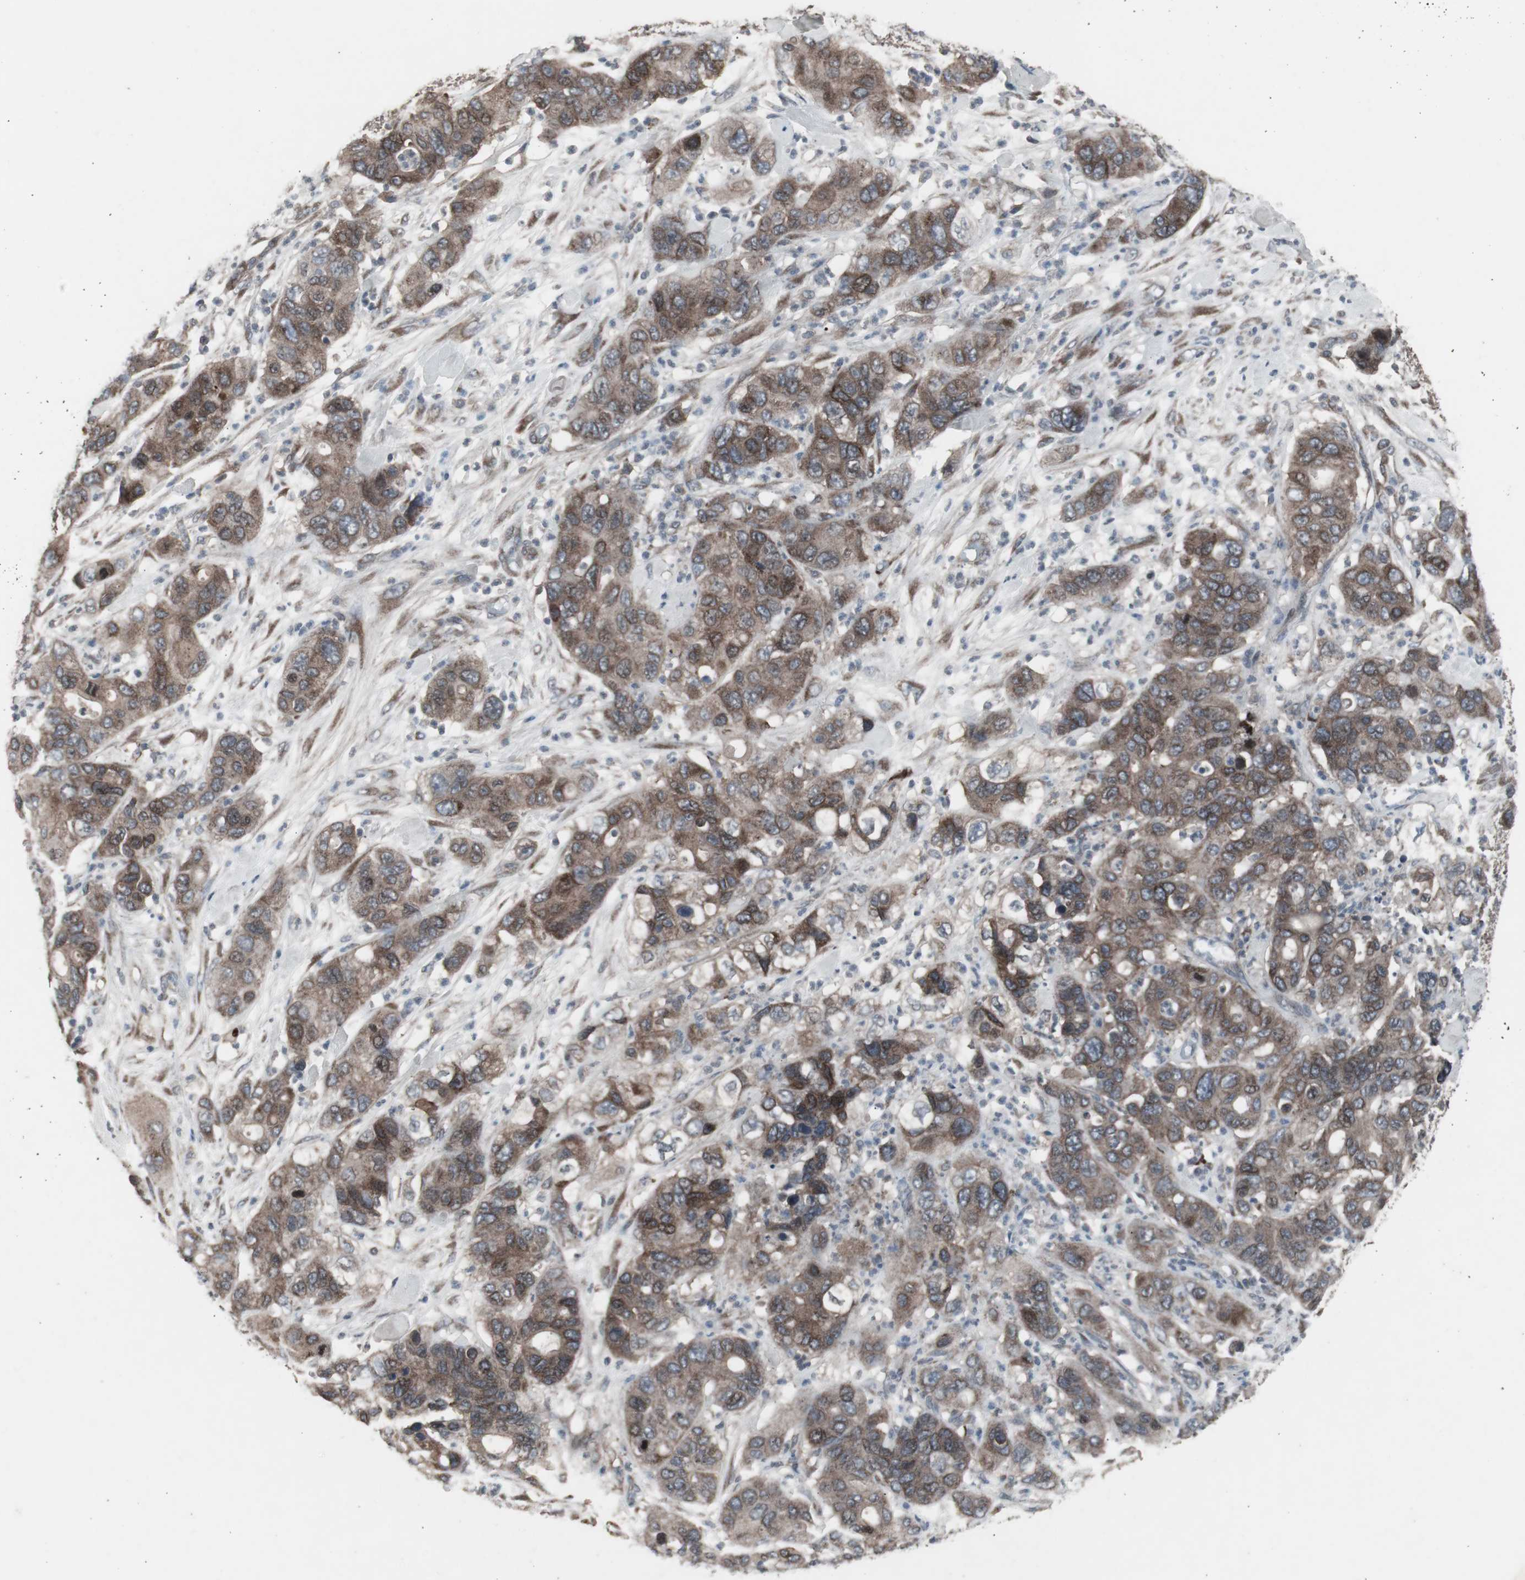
{"staining": {"intensity": "moderate", "quantity": "25%-75%", "location": "cytoplasmic/membranous"}, "tissue": "pancreatic cancer", "cell_type": "Tumor cells", "image_type": "cancer", "snomed": [{"axis": "morphology", "description": "Adenocarcinoma, NOS"}, {"axis": "topography", "description": "Pancreas"}], "caption": "Immunohistochemistry image of neoplastic tissue: pancreatic adenocarcinoma stained using IHC shows medium levels of moderate protein expression localized specifically in the cytoplasmic/membranous of tumor cells, appearing as a cytoplasmic/membranous brown color.", "gene": "SSTR2", "patient": {"sex": "female", "age": 71}}